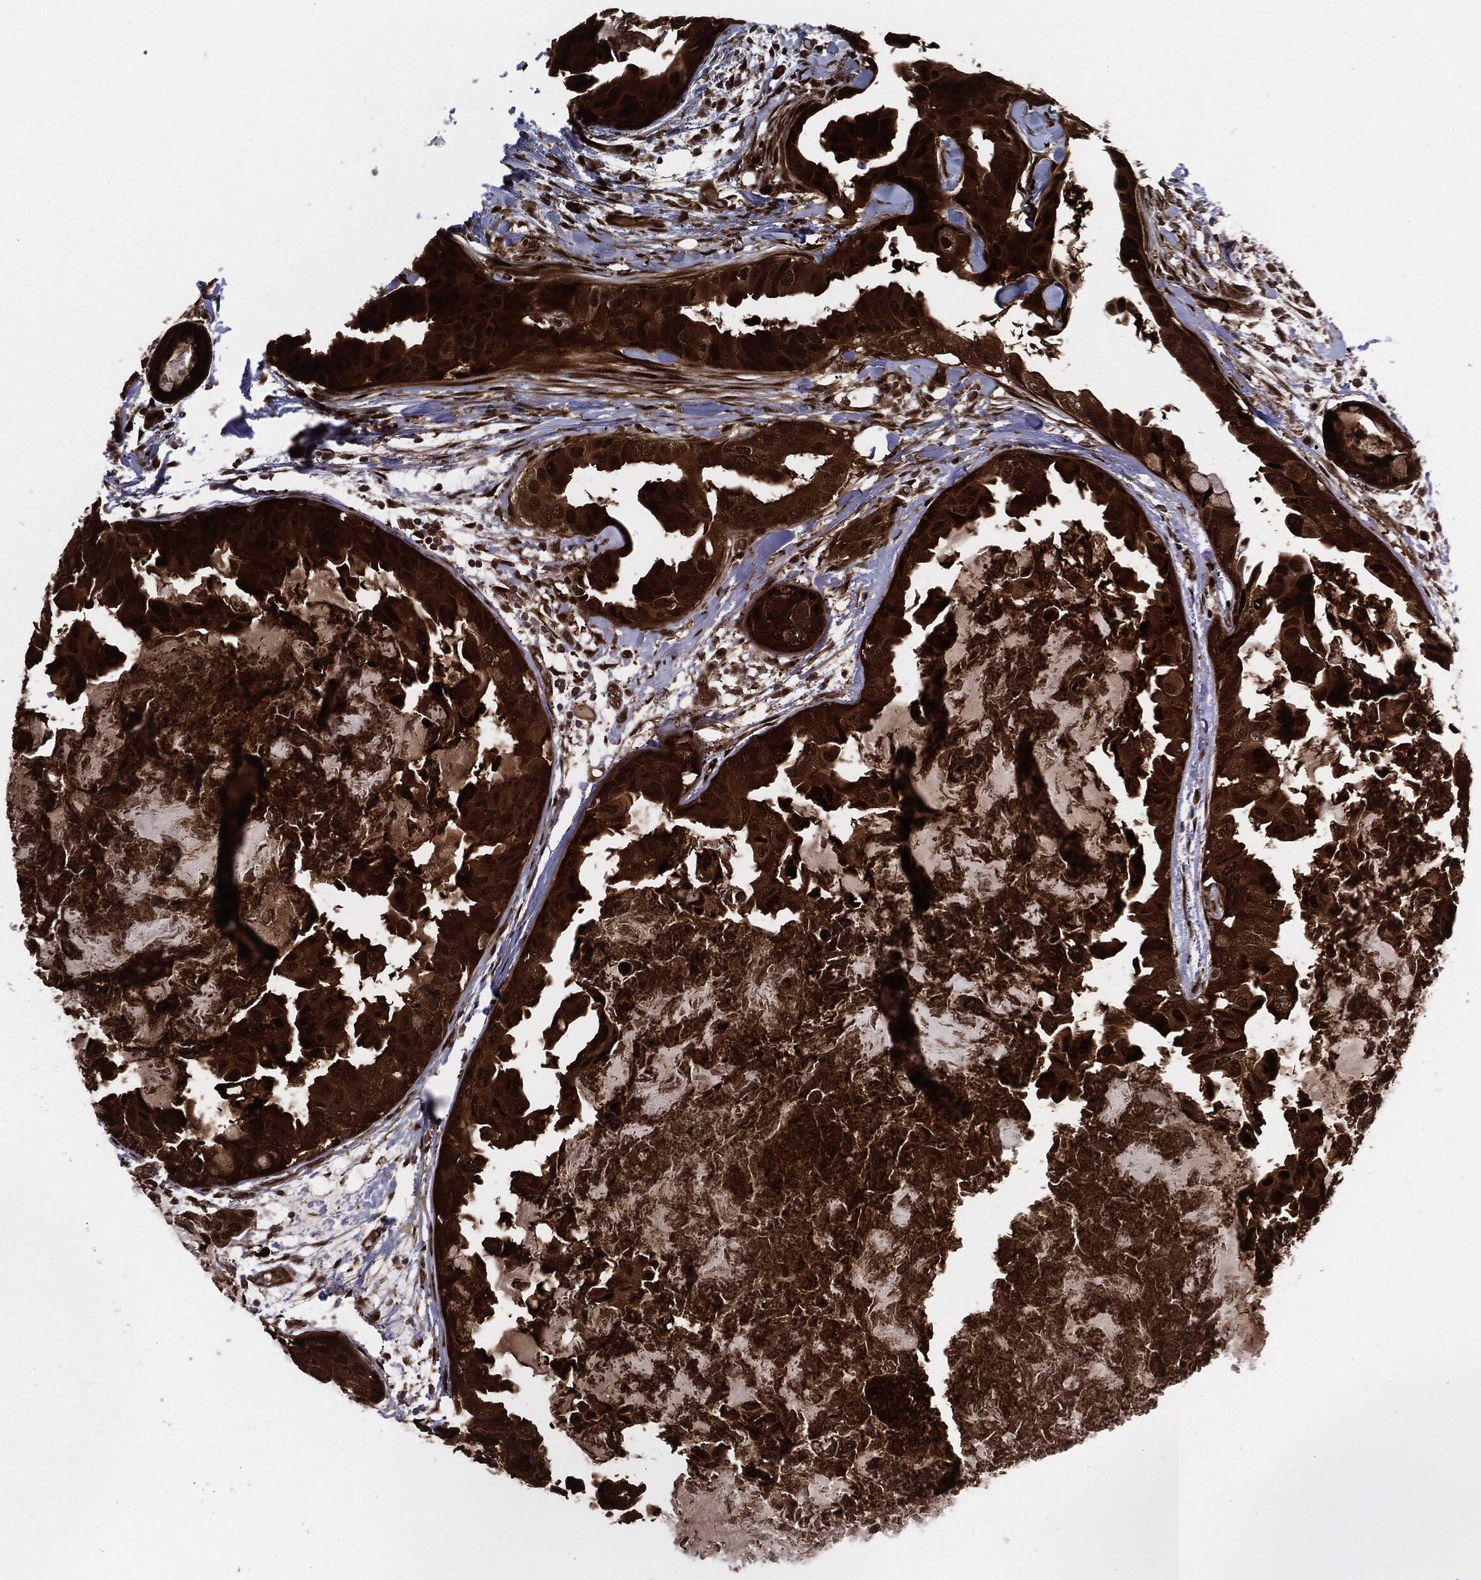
{"staining": {"intensity": "strong", "quantity": ">75%", "location": "cytoplasmic/membranous,nuclear"}, "tissue": "breast cancer", "cell_type": "Tumor cells", "image_type": "cancer", "snomed": [{"axis": "morphology", "description": "Normal tissue, NOS"}, {"axis": "morphology", "description": "Duct carcinoma"}, {"axis": "topography", "description": "Breast"}], "caption": "Human breast cancer (infiltrating ductal carcinoma) stained for a protein (brown) demonstrates strong cytoplasmic/membranous and nuclear positive staining in about >75% of tumor cells.", "gene": "DCTN1", "patient": {"sex": "female", "age": 40}}